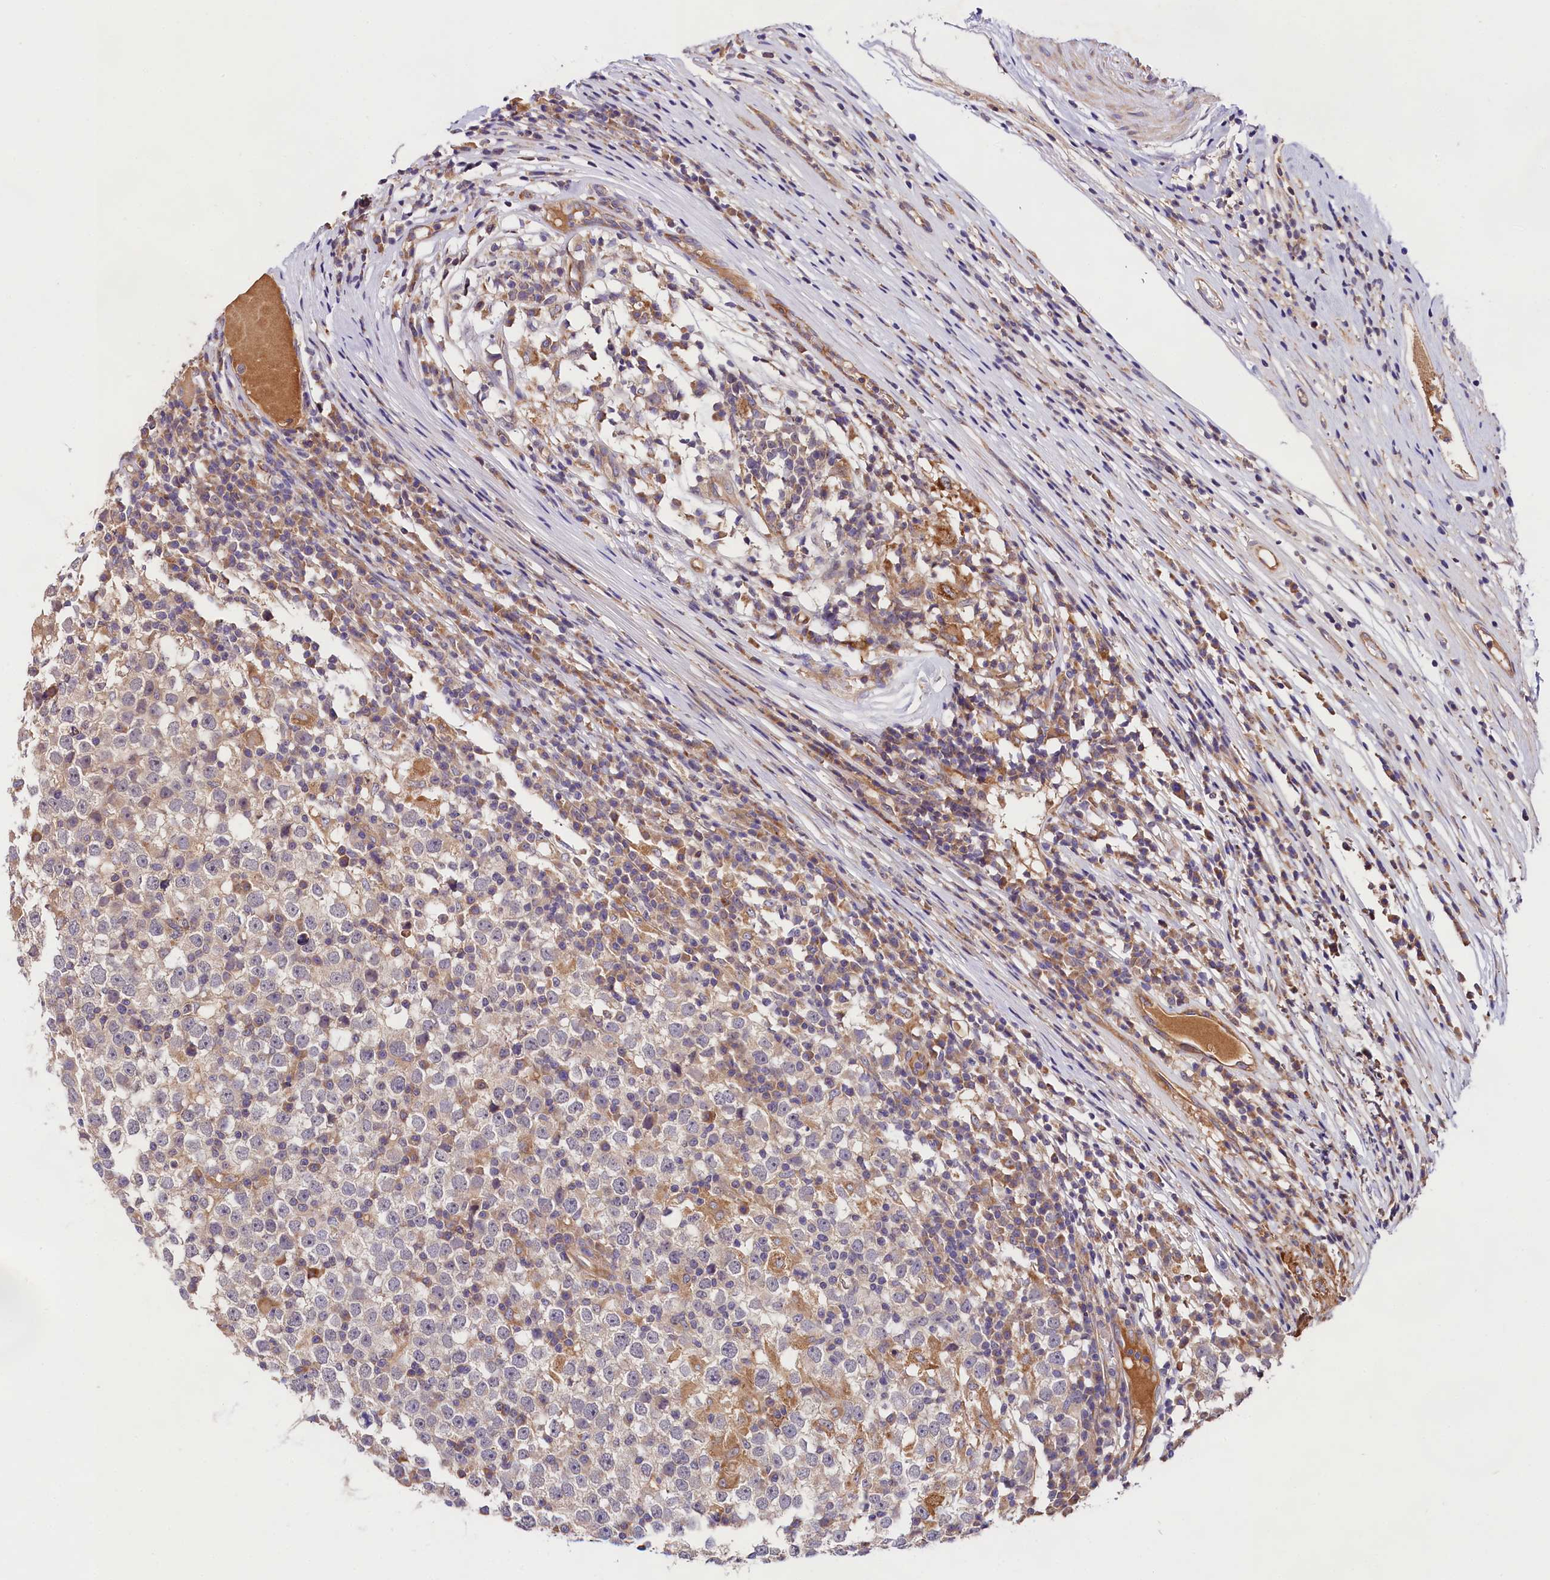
{"staining": {"intensity": "negative", "quantity": "none", "location": "none"}, "tissue": "testis cancer", "cell_type": "Tumor cells", "image_type": "cancer", "snomed": [{"axis": "morphology", "description": "Seminoma, NOS"}, {"axis": "topography", "description": "Testis"}], "caption": "Immunohistochemistry micrograph of testis cancer stained for a protein (brown), which demonstrates no expression in tumor cells.", "gene": "SPG11", "patient": {"sex": "male", "age": 65}}